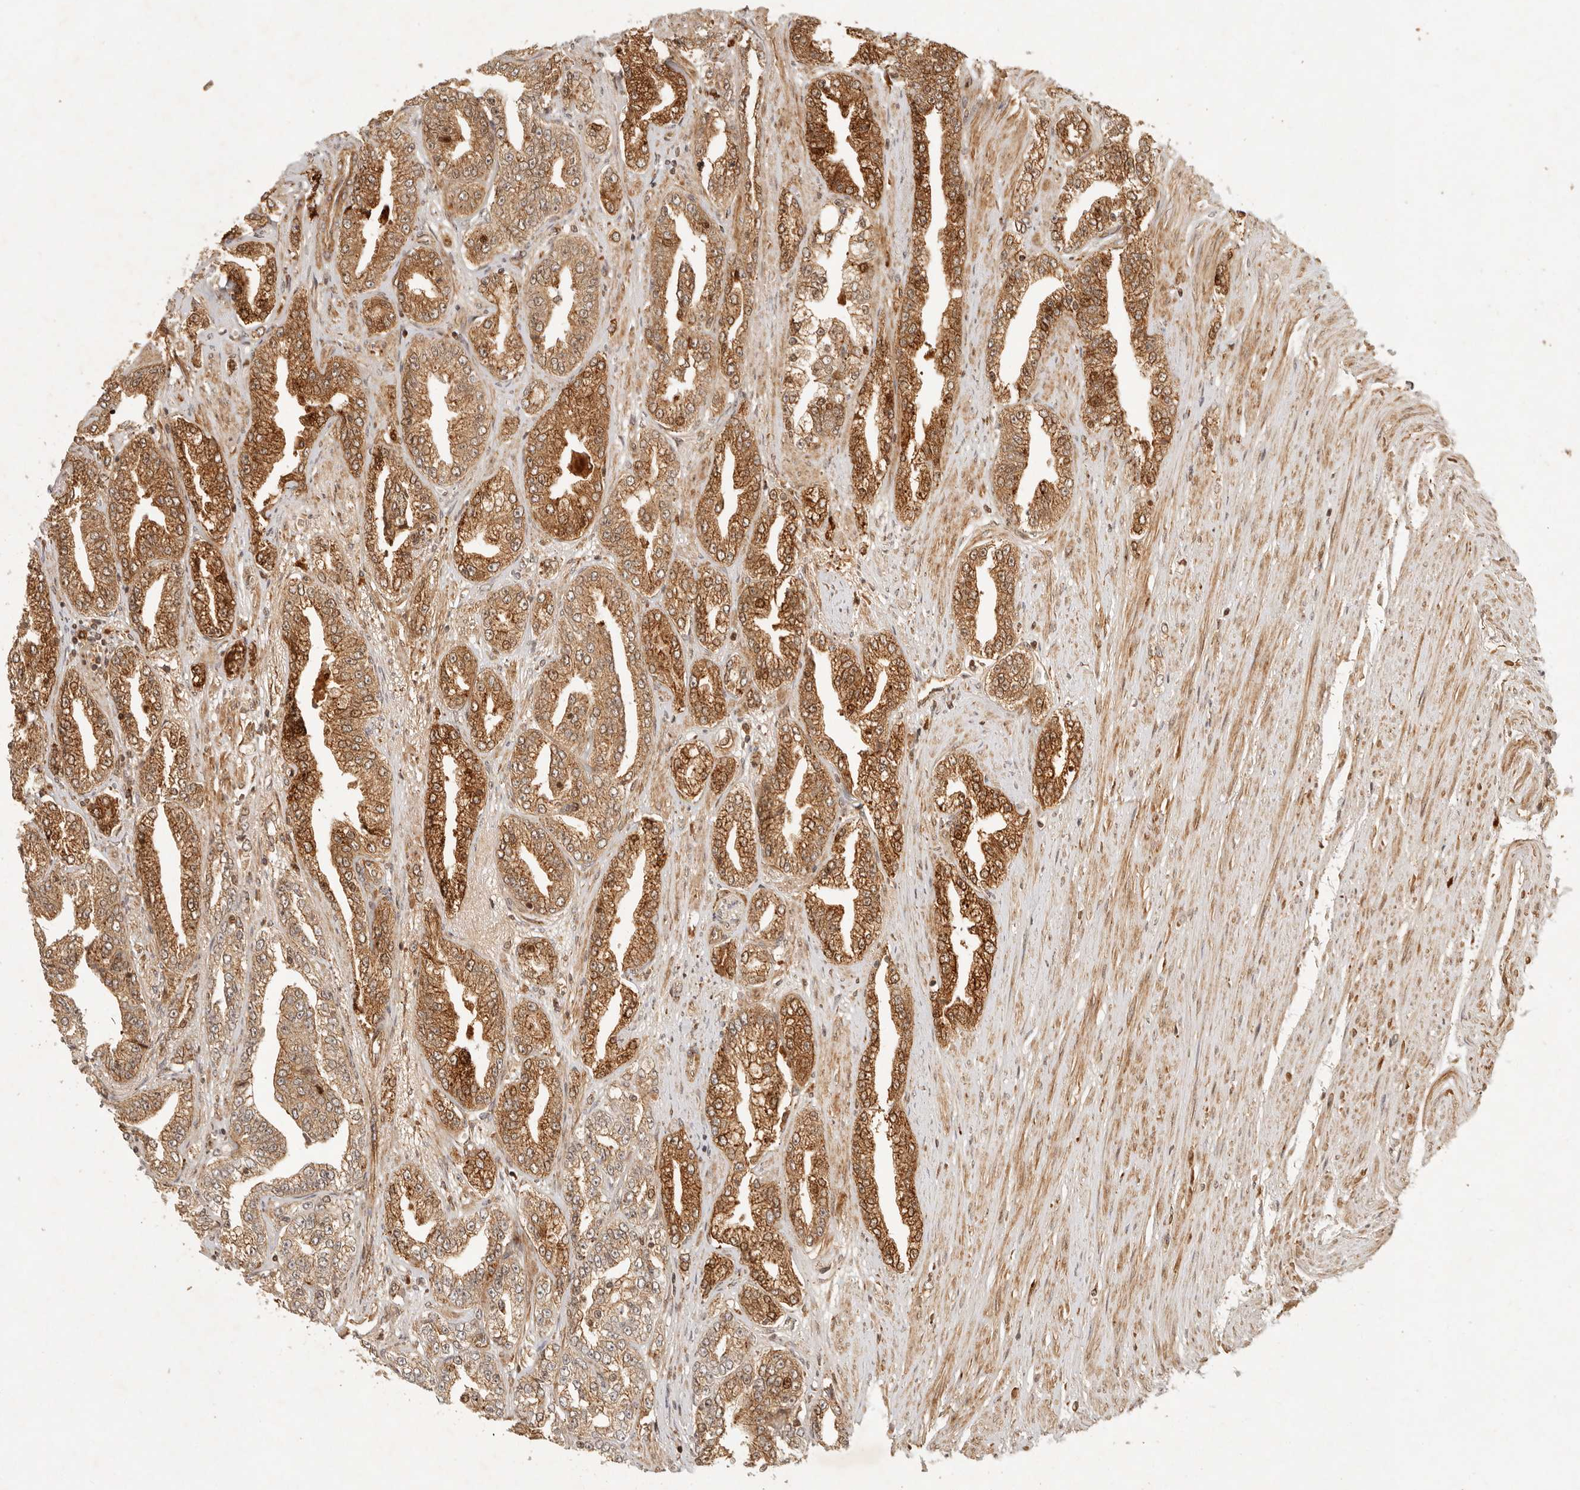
{"staining": {"intensity": "strong", "quantity": ">75%", "location": "cytoplasmic/membranous,nuclear"}, "tissue": "prostate cancer", "cell_type": "Tumor cells", "image_type": "cancer", "snomed": [{"axis": "morphology", "description": "Adenocarcinoma, High grade"}, {"axis": "topography", "description": "Prostate"}], "caption": "This is an image of immunohistochemistry staining of prostate cancer, which shows strong expression in the cytoplasmic/membranous and nuclear of tumor cells.", "gene": "KLHL38", "patient": {"sex": "male", "age": 71}}